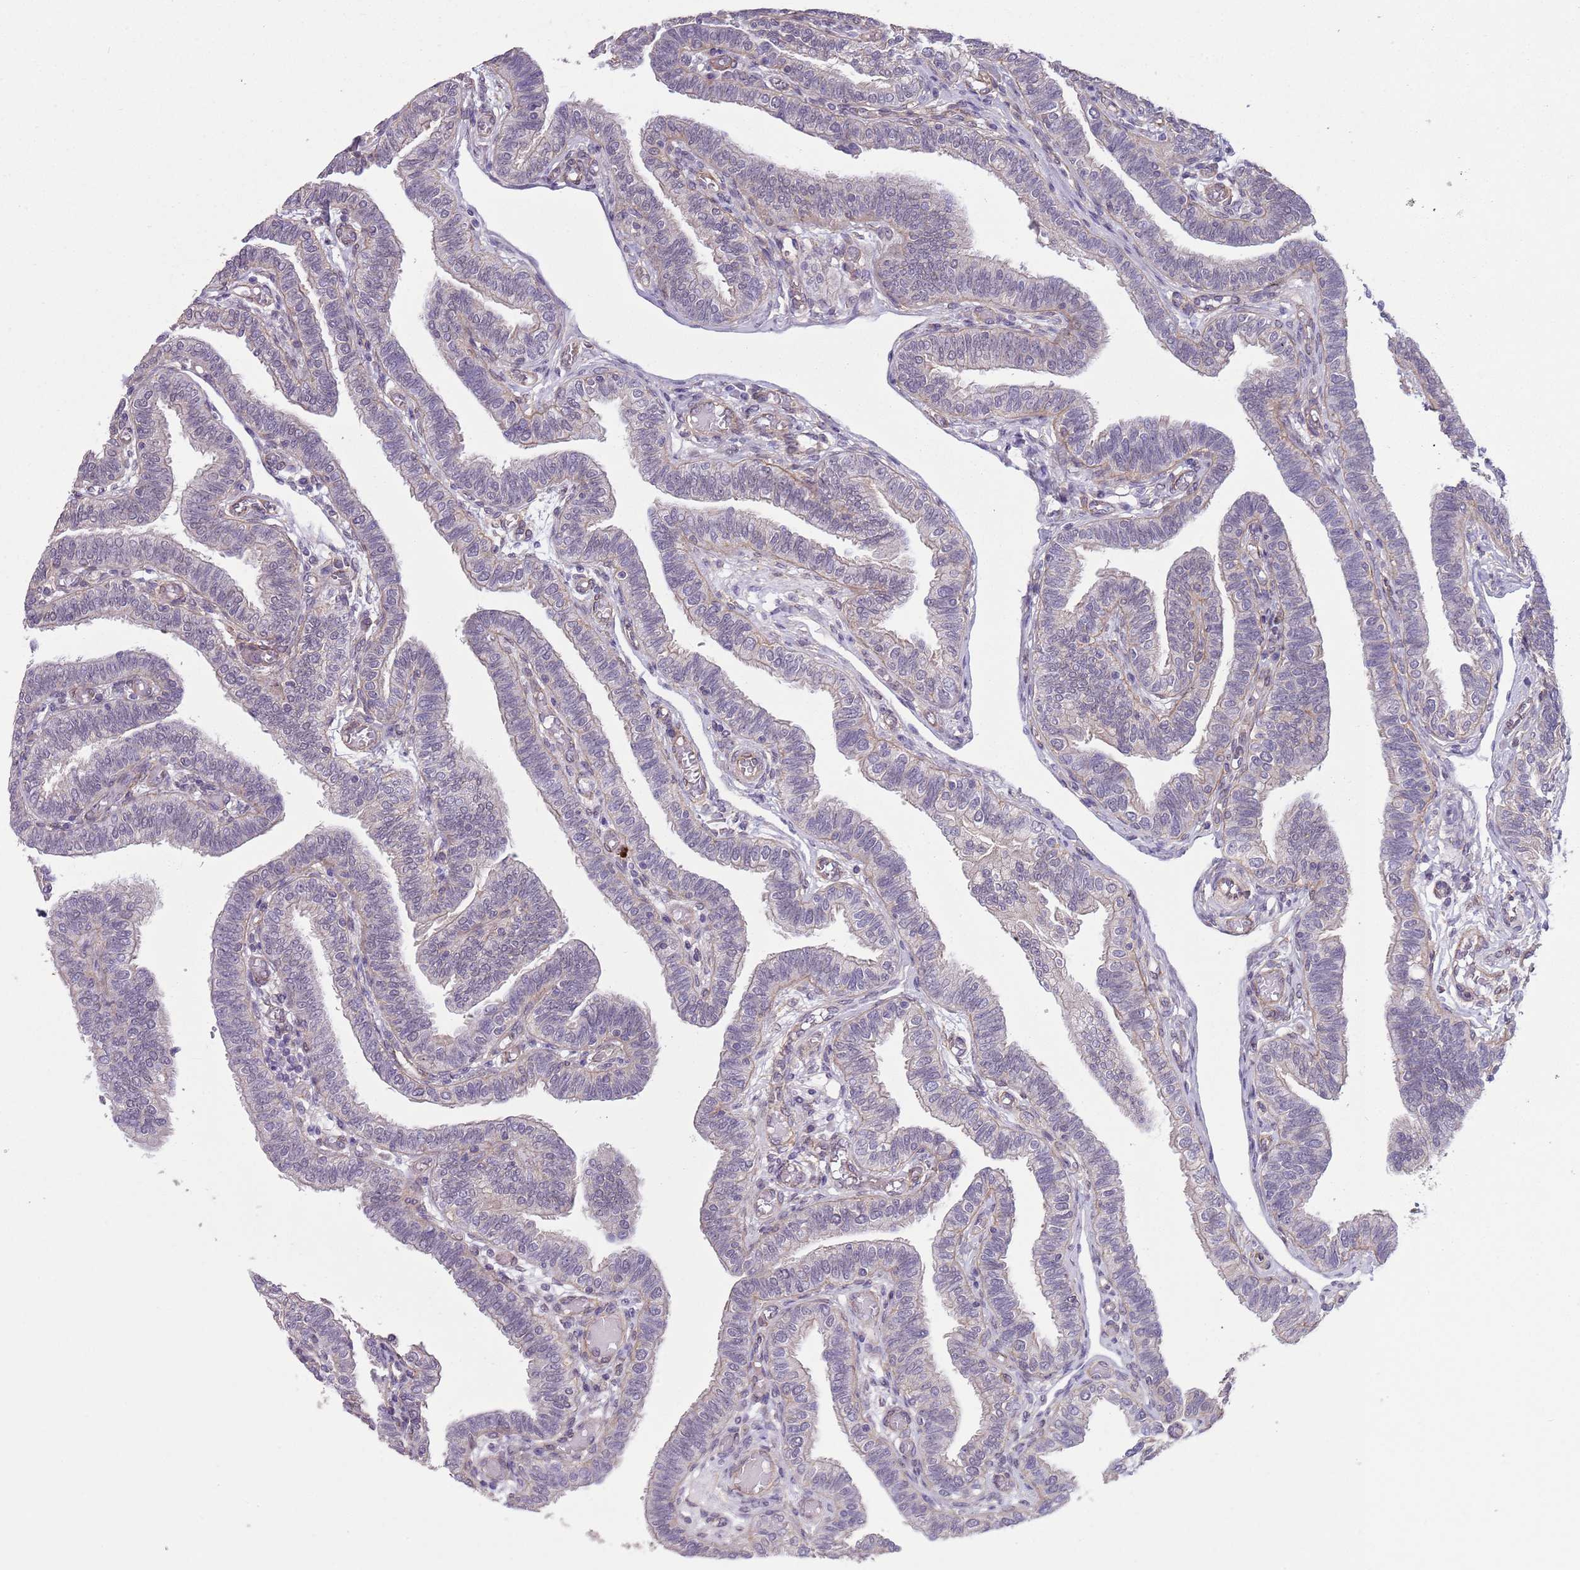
{"staining": {"intensity": "weak", "quantity": "25%-75%", "location": "cytoplasmic/membranous,nuclear"}, "tissue": "fallopian tube", "cell_type": "Glandular cells", "image_type": "normal", "snomed": [{"axis": "morphology", "description": "Normal tissue, NOS"}, {"axis": "topography", "description": "Fallopian tube"}], "caption": "An IHC micrograph of unremarkable tissue is shown. Protein staining in brown labels weak cytoplasmic/membranous,nuclear positivity in fallopian tube within glandular cells.", "gene": "CREBZF", "patient": {"sex": "female", "age": 39}}